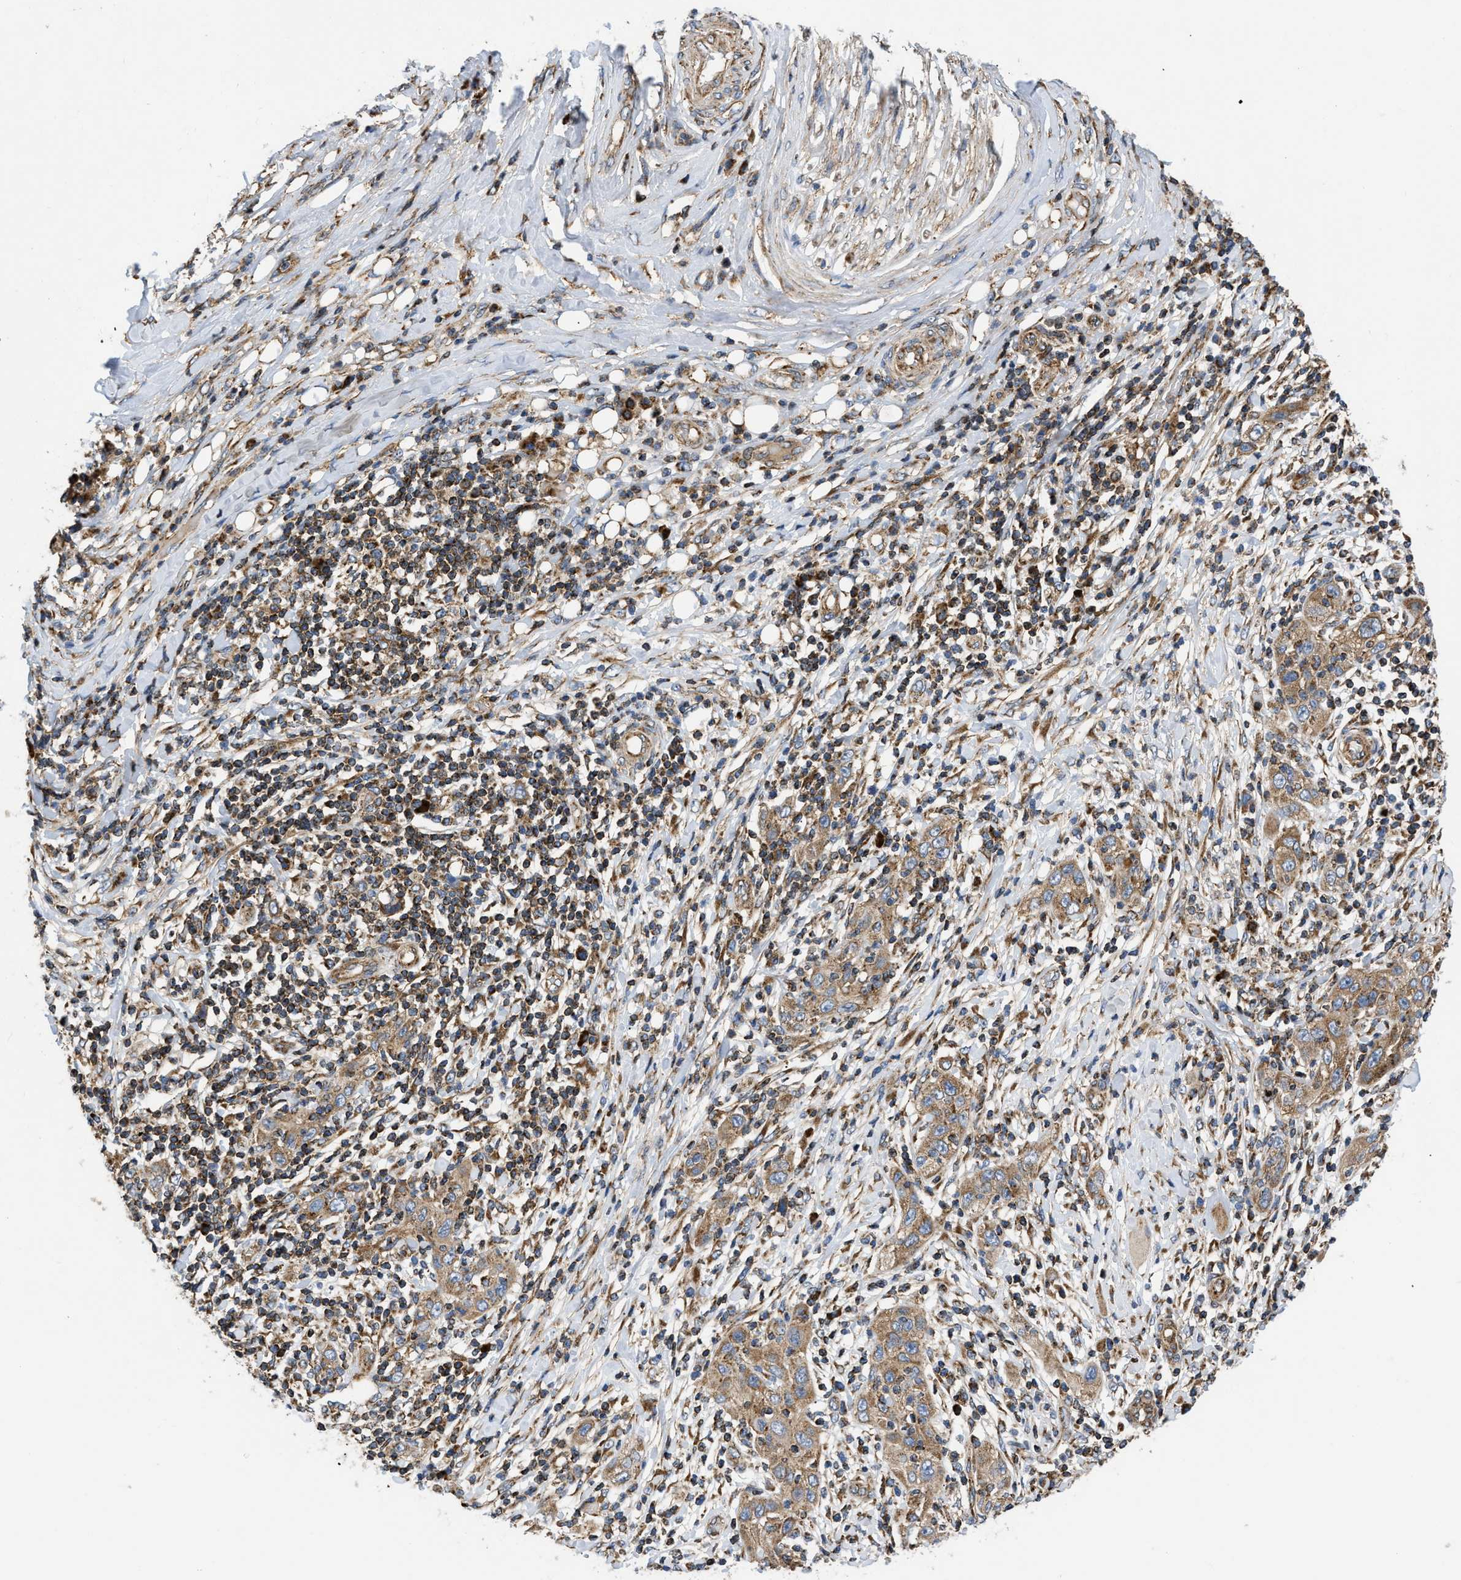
{"staining": {"intensity": "moderate", "quantity": ">75%", "location": "cytoplasmic/membranous"}, "tissue": "skin cancer", "cell_type": "Tumor cells", "image_type": "cancer", "snomed": [{"axis": "morphology", "description": "Squamous cell carcinoma, NOS"}, {"axis": "topography", "description": "Skin"}], "caption": "Skin squamous cell carcinoma was stained to show a protein in brown. There is medium levels of moderate cytoplasmic/membranous staining in approximately >75% of tumor cells.", "gene": "OPTN", "patient": {"sex": "female", "age": 88}}